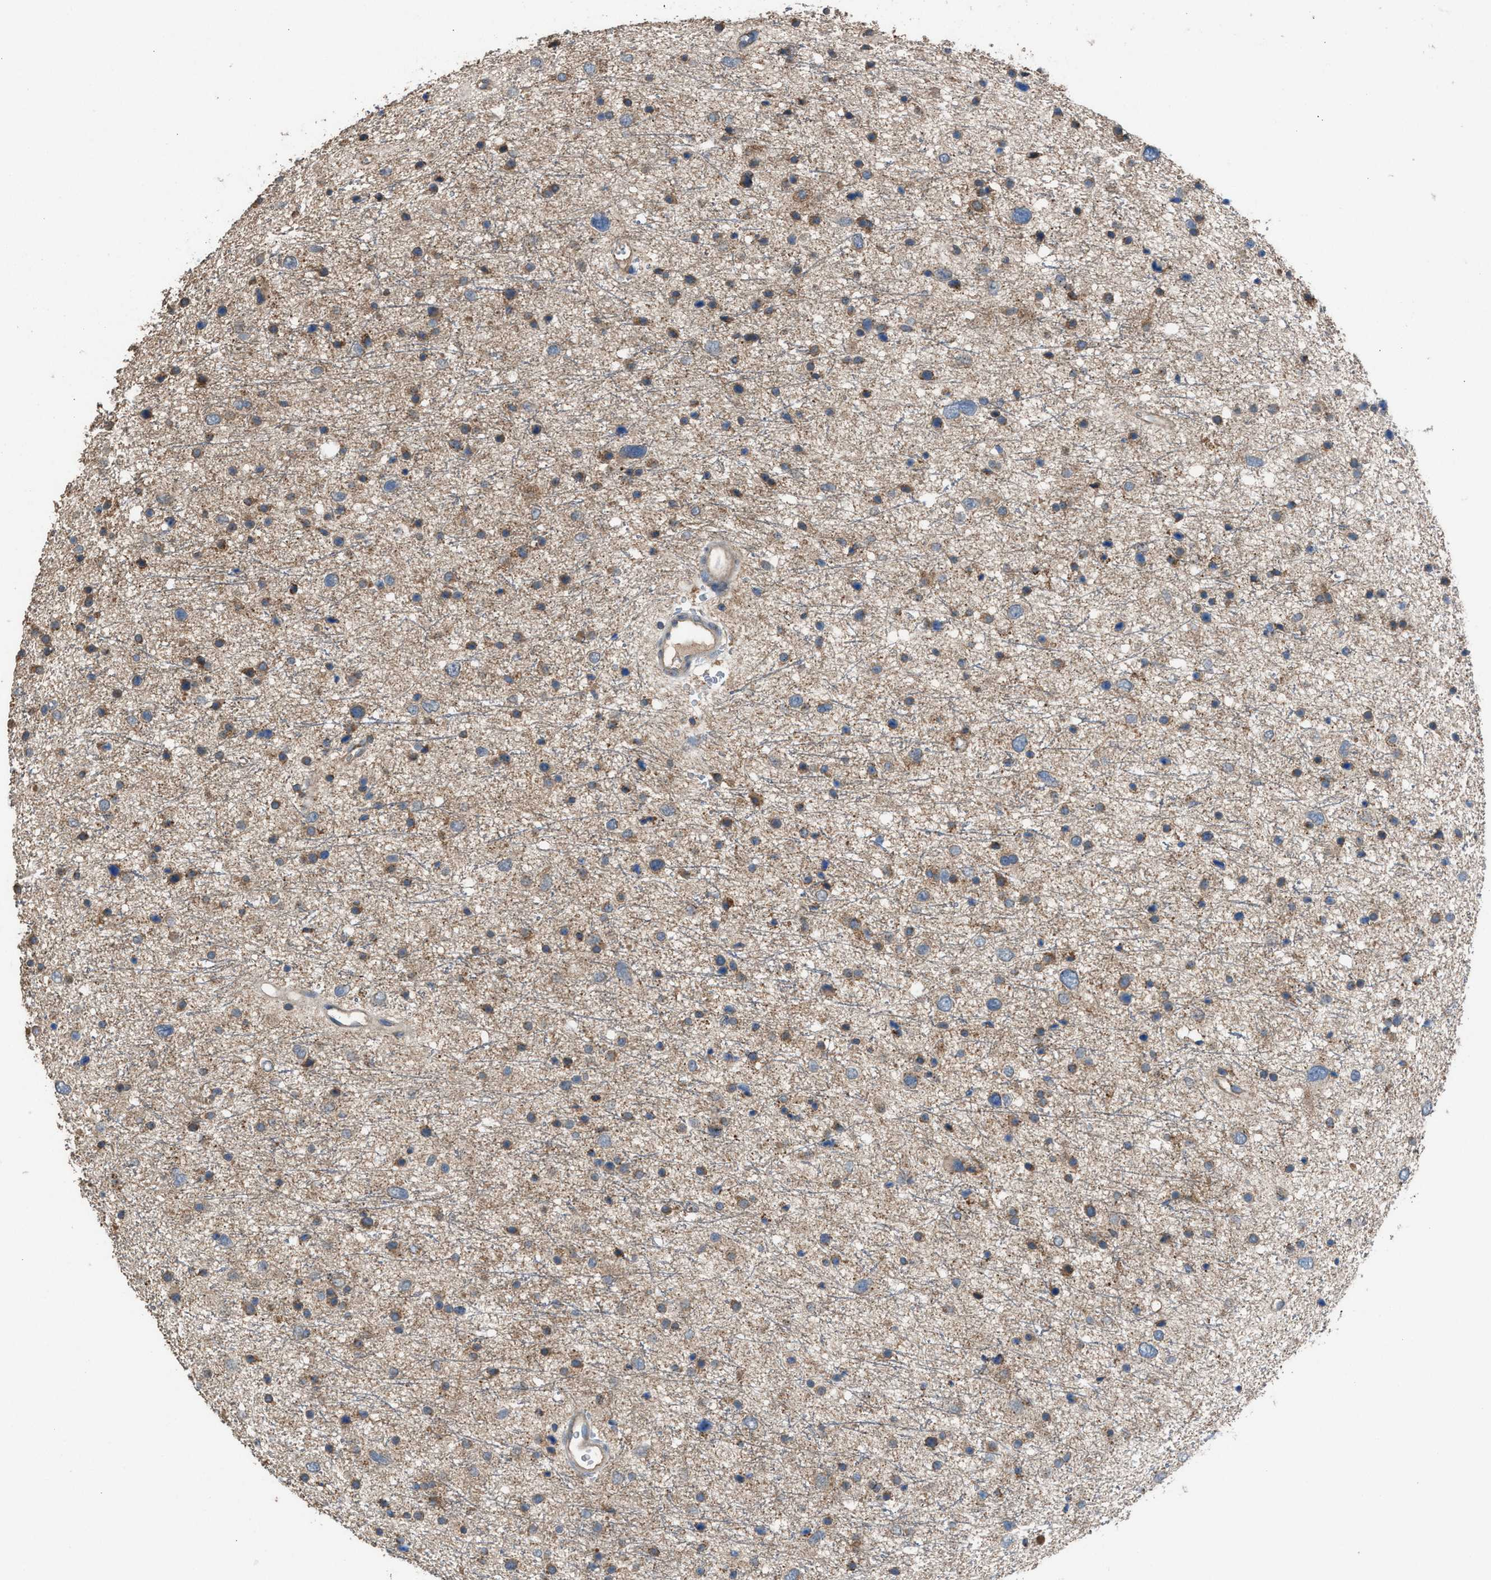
{"staining": {"intensity": "weak", "quantity": ">75%", "location": "cytoplasmic/membranous"}, "tissue": "glioma", "cell_type": "Tumor cells", "image_type": "cancer", "snomed": [{"axis": "morphology", "description": "Glioma, malignant, Low grade"}, {"axis": "topography", "description": "Brain"}], "caption": "Weak cytoplasmic/membranous expression for a protein is identified in approximately >75% of tumor cells of malignant glioma (low-grade) using IHC.", "gene": "TPK1", "patient": {"sex": "female", "age": 37}}